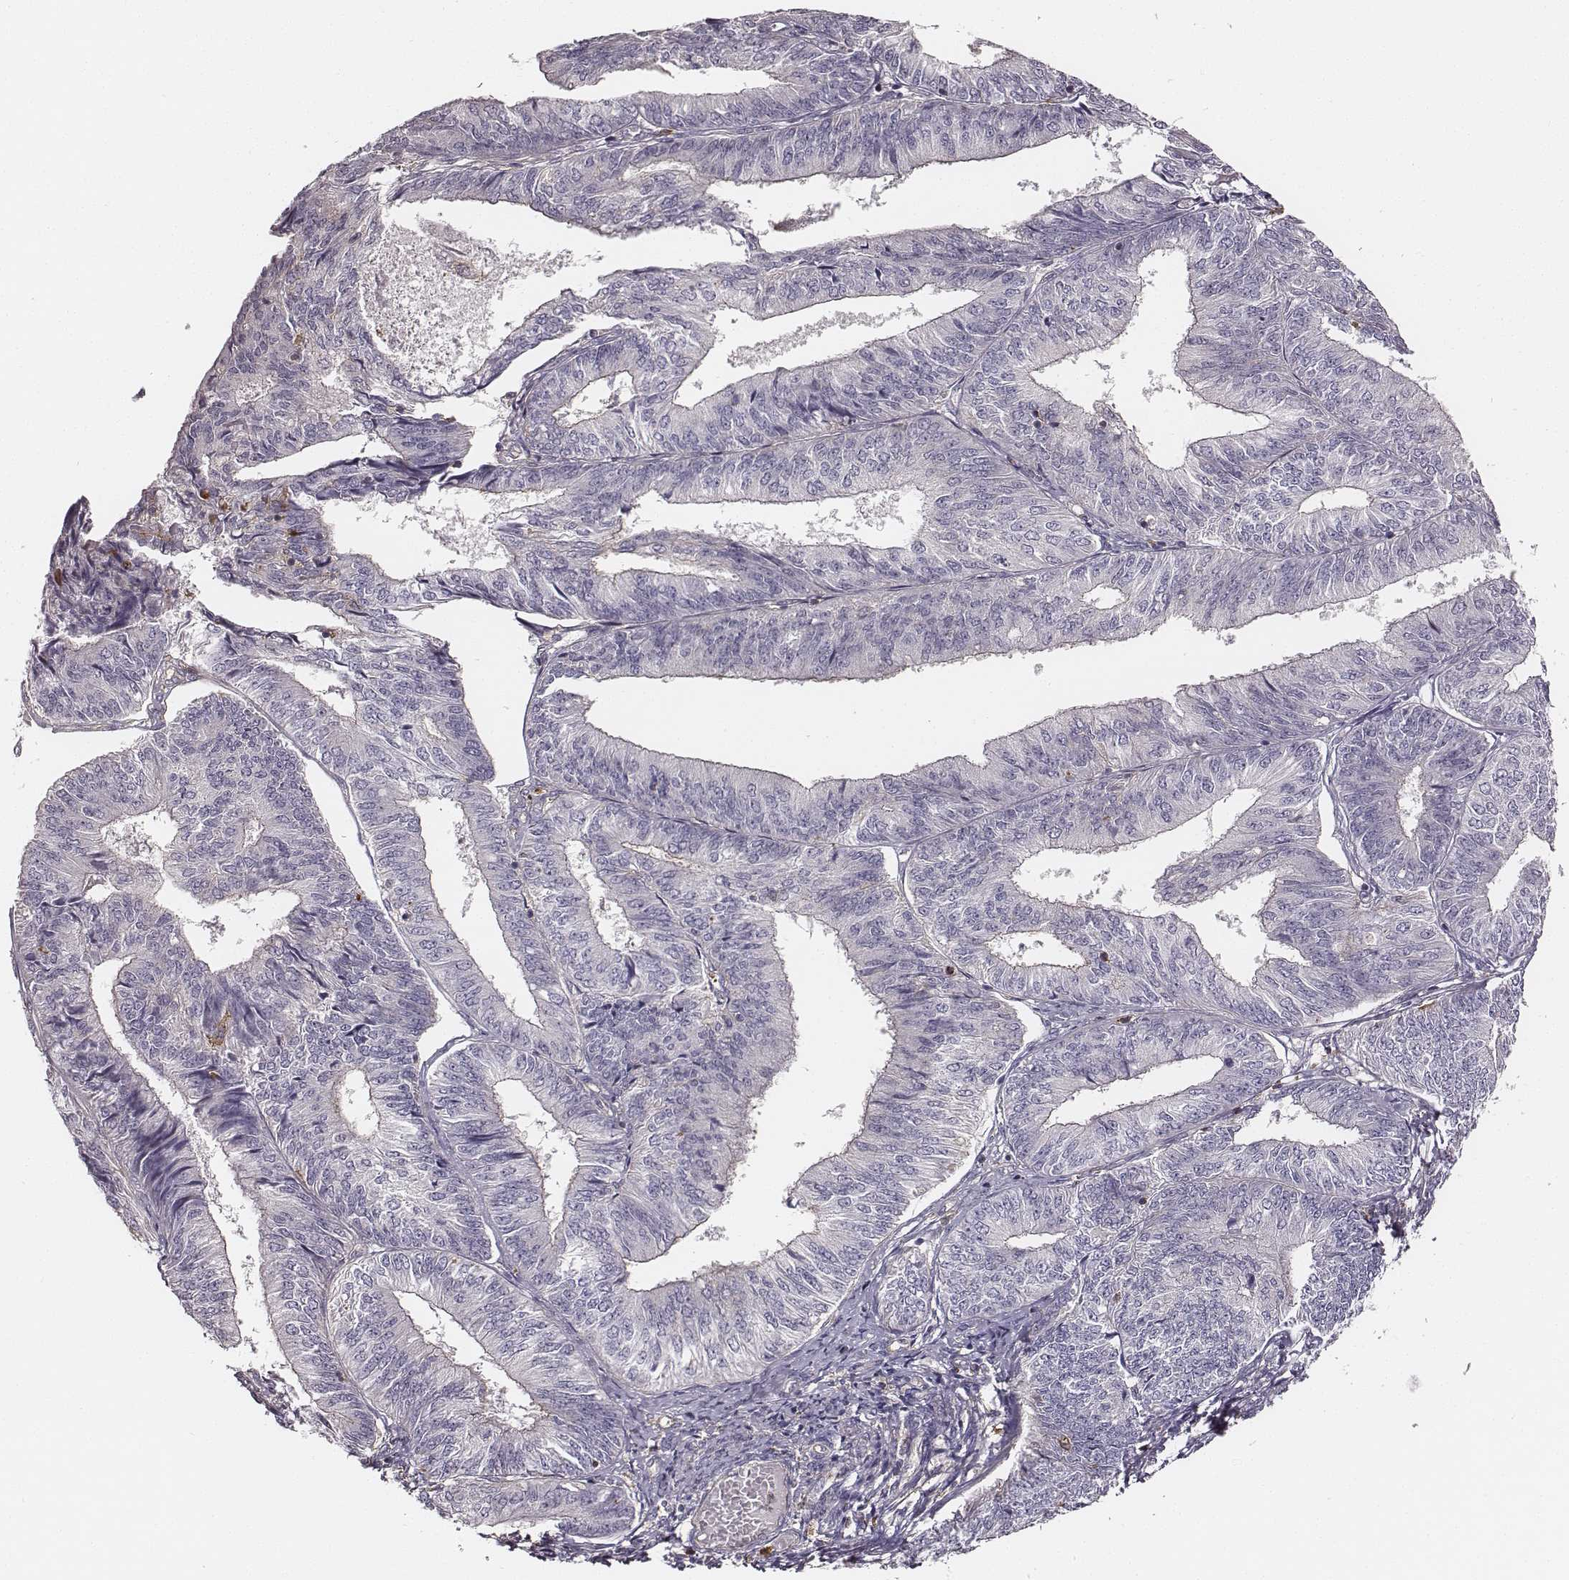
{"staining": {"intensity": "negative", "quantity": "none", "location": "none"}, "tissue": "endometrial cancer", "cell_type": "Tumor cells", "image_type": "cancer", "snomed": [{"axis": "morphology", "description": "Adenocarcinoma, NOS"}, {"axis": "topography", "description": "Endometrium"}], "caption": "DAB immunohistochemical staining of human endometrial cancer reveals no significant staining in tumor cells.", "gene": "ZYX", "patient": {"sex": "female", "age": 58}}